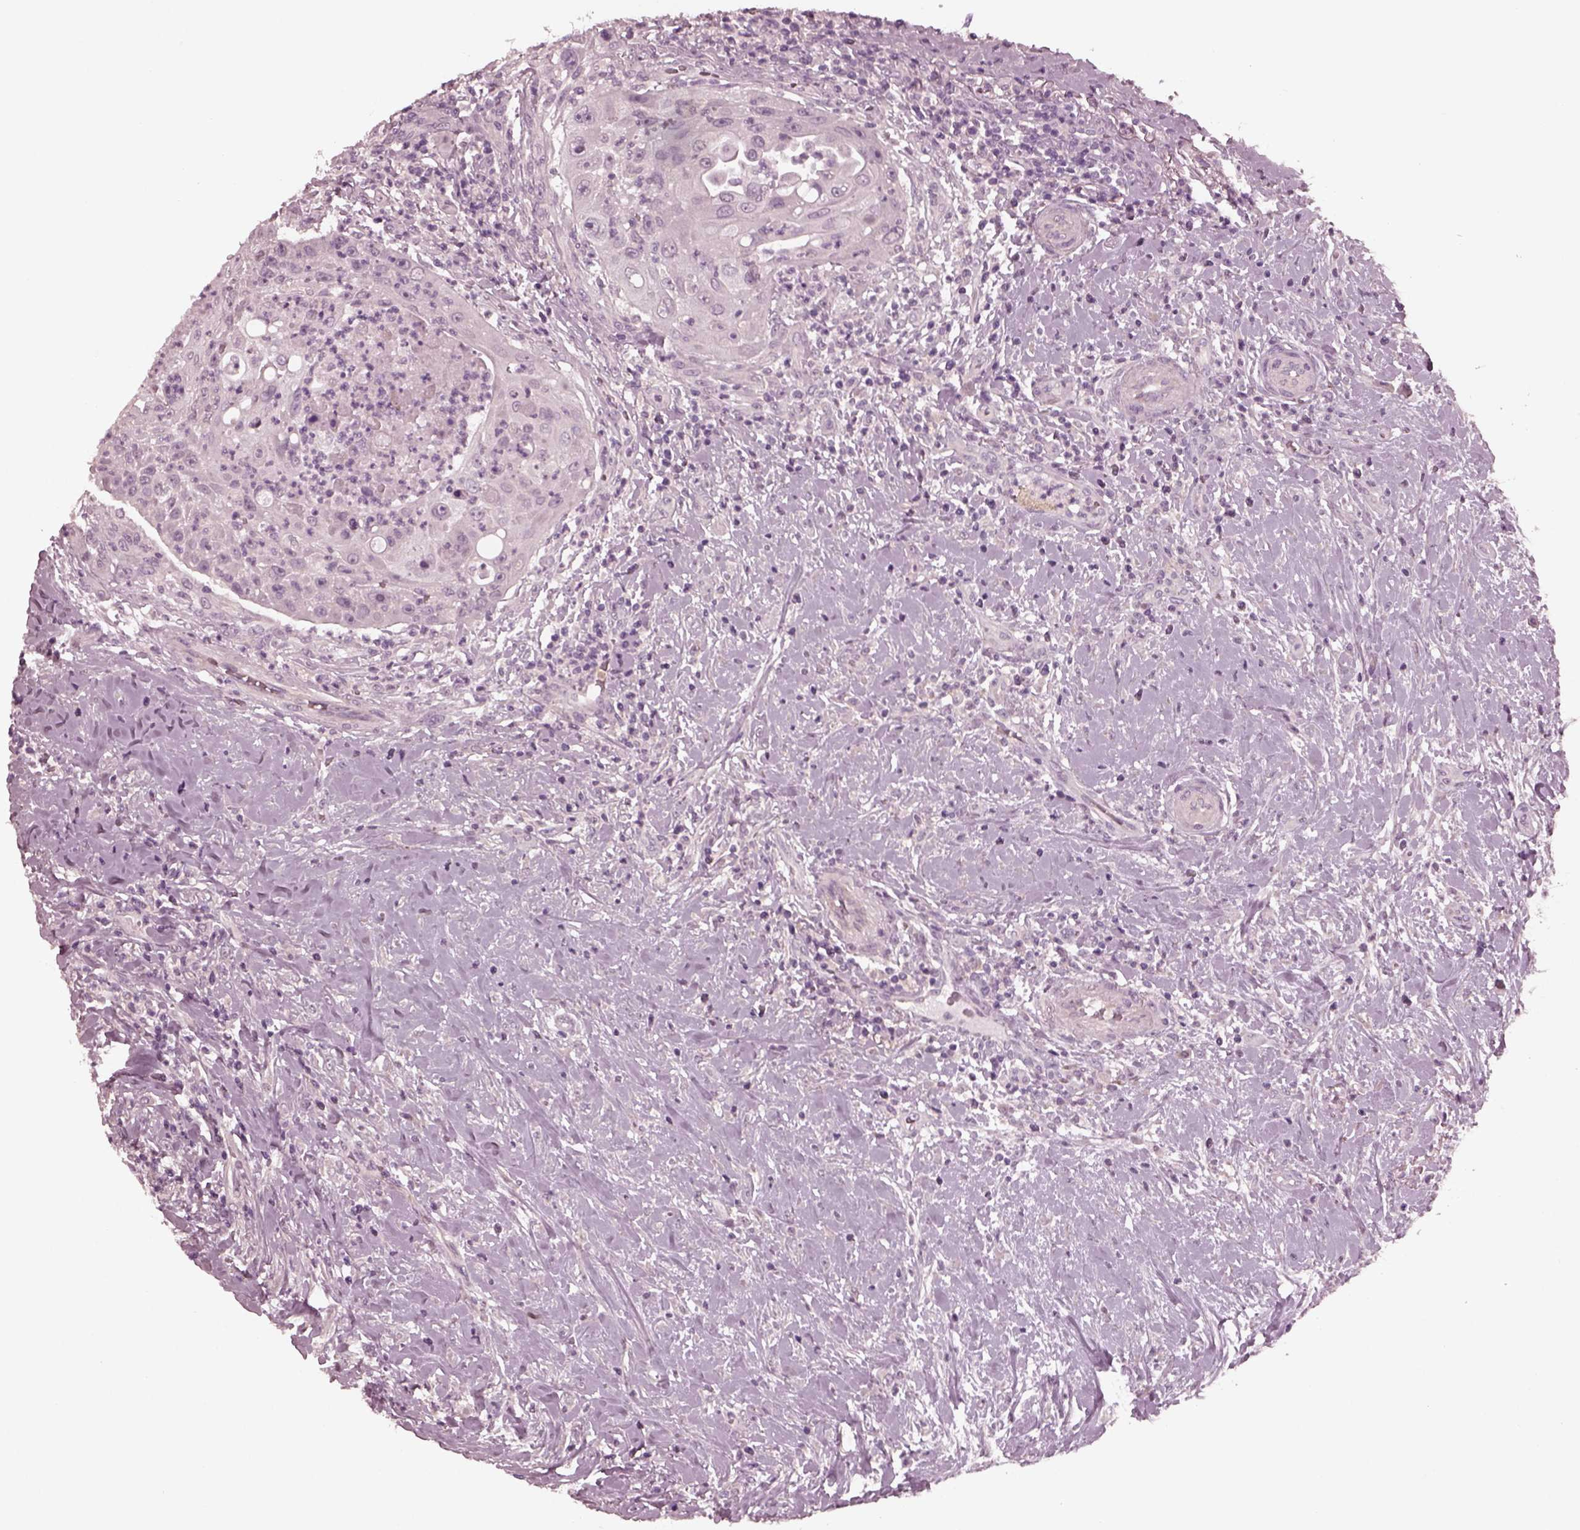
{"staining": {"intensity": "negative", "quantity": "none", "location": "none"}, "tissue": "head and neck cancer", "cell_type": "Tumor cells", "image_type": "cancer", "snomed": [{"axis": "morphology", "description": "Squamous cell carcinoma, NOS"}, {"axis": "topography", "description": "Head-Neck"}], "caption": "Tumor cells are negative for brown protein staining in head and neck squamous cell carcinoma. (Stains: DAB immunohistochemistry with hematoxylin counter stain, Microscopy: brightfield microscopy at high magnification).", "gene": "YY2", "patient": {"sex": "male", "age": 69}}